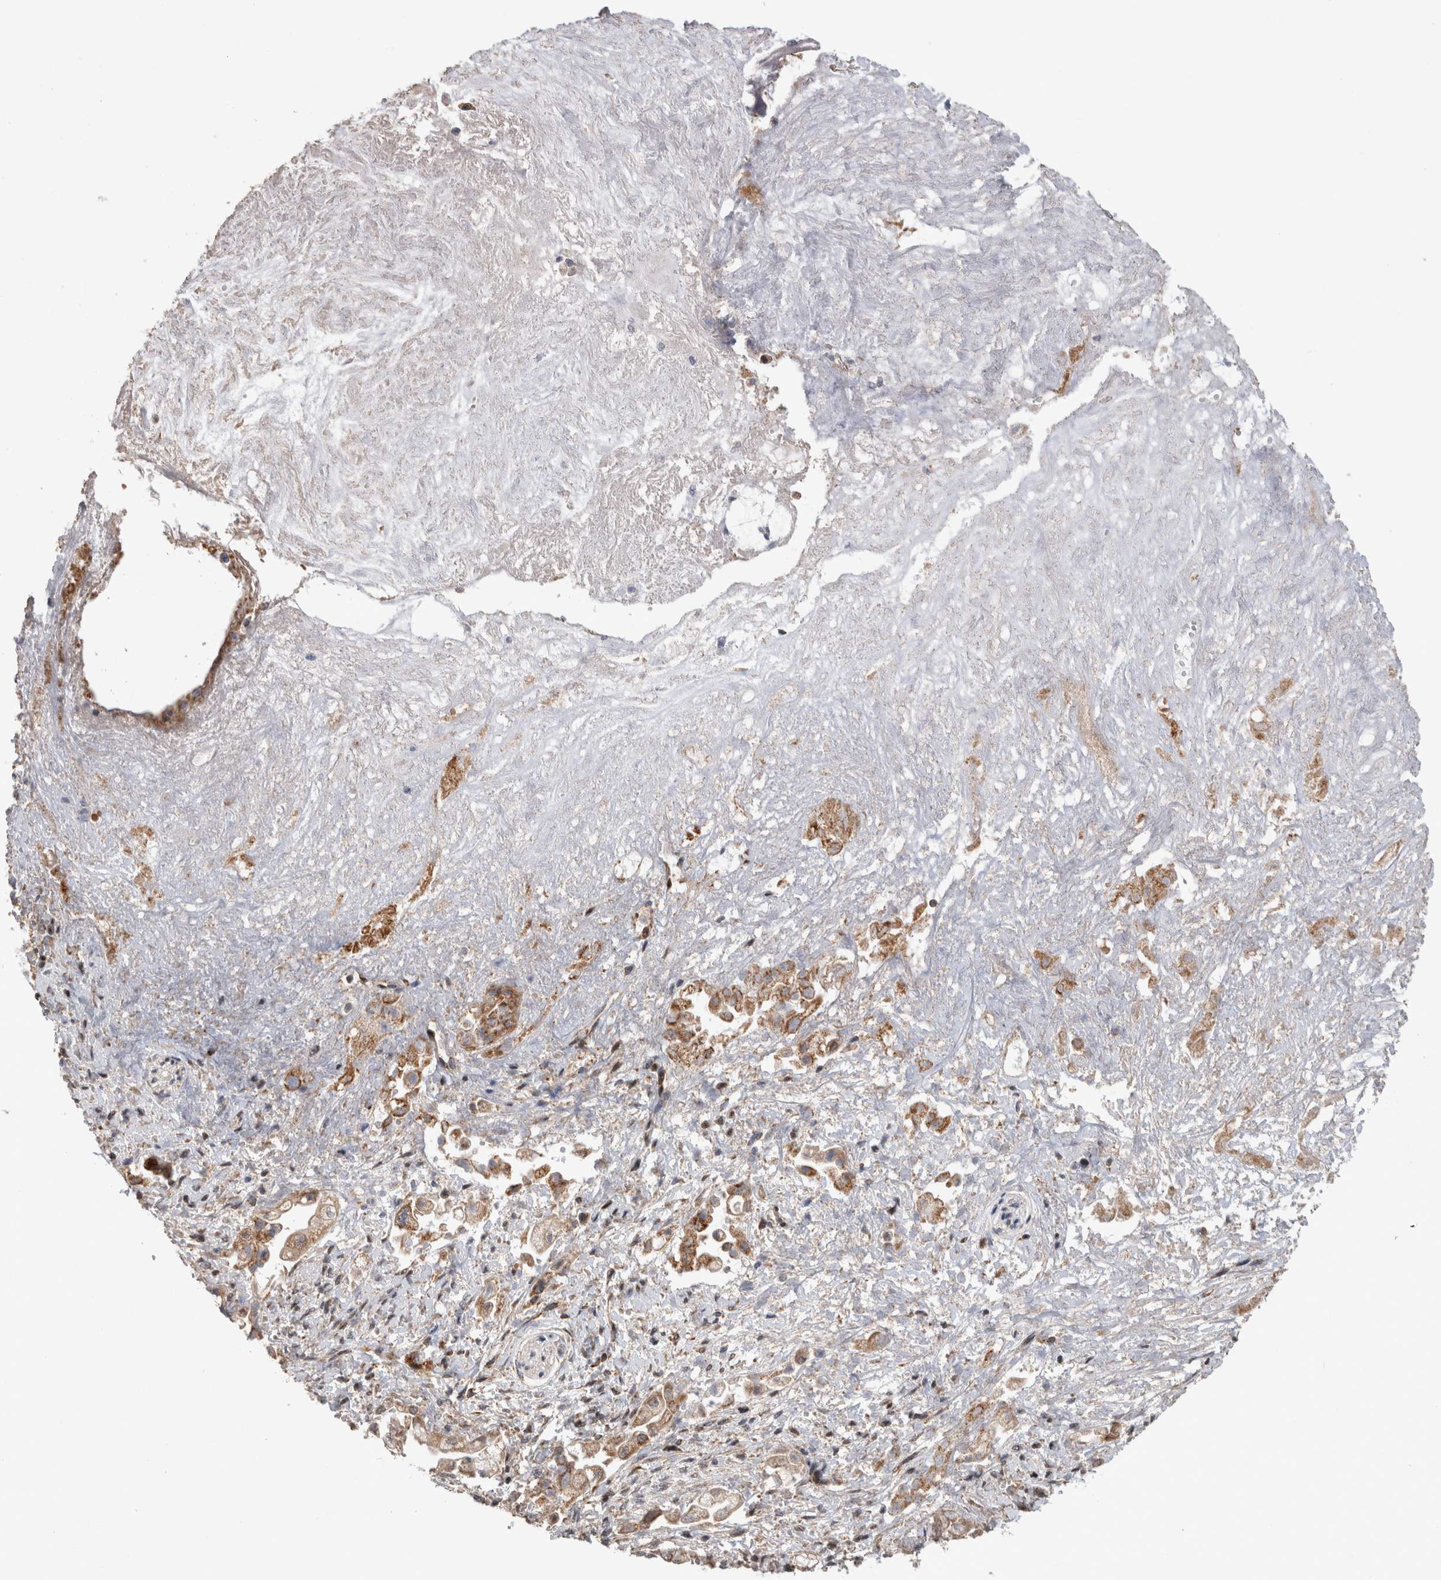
{"staining": {"intensity": "moderate", "quantity": ">75%", "location": "cytoplasmic/membranous"}, "tissue": "pancreatic cancer", "cell_type": "Tumor cells", "image_type": "cancer", "snomed": [{"axis": "morphology", "description": "Adenocarcinoma, NOS"}, {"axis": "topography", "description": "Pancreas"}], "caption": "This is an image of immunohistochemistry staining of pancreatic cancer (adenocarcinoma), which shows moderate expression in the cytoplasmic/membranous of tumor cells.", "gene": "MRPL37", "patient": {"sex": "male", "age": 58}}